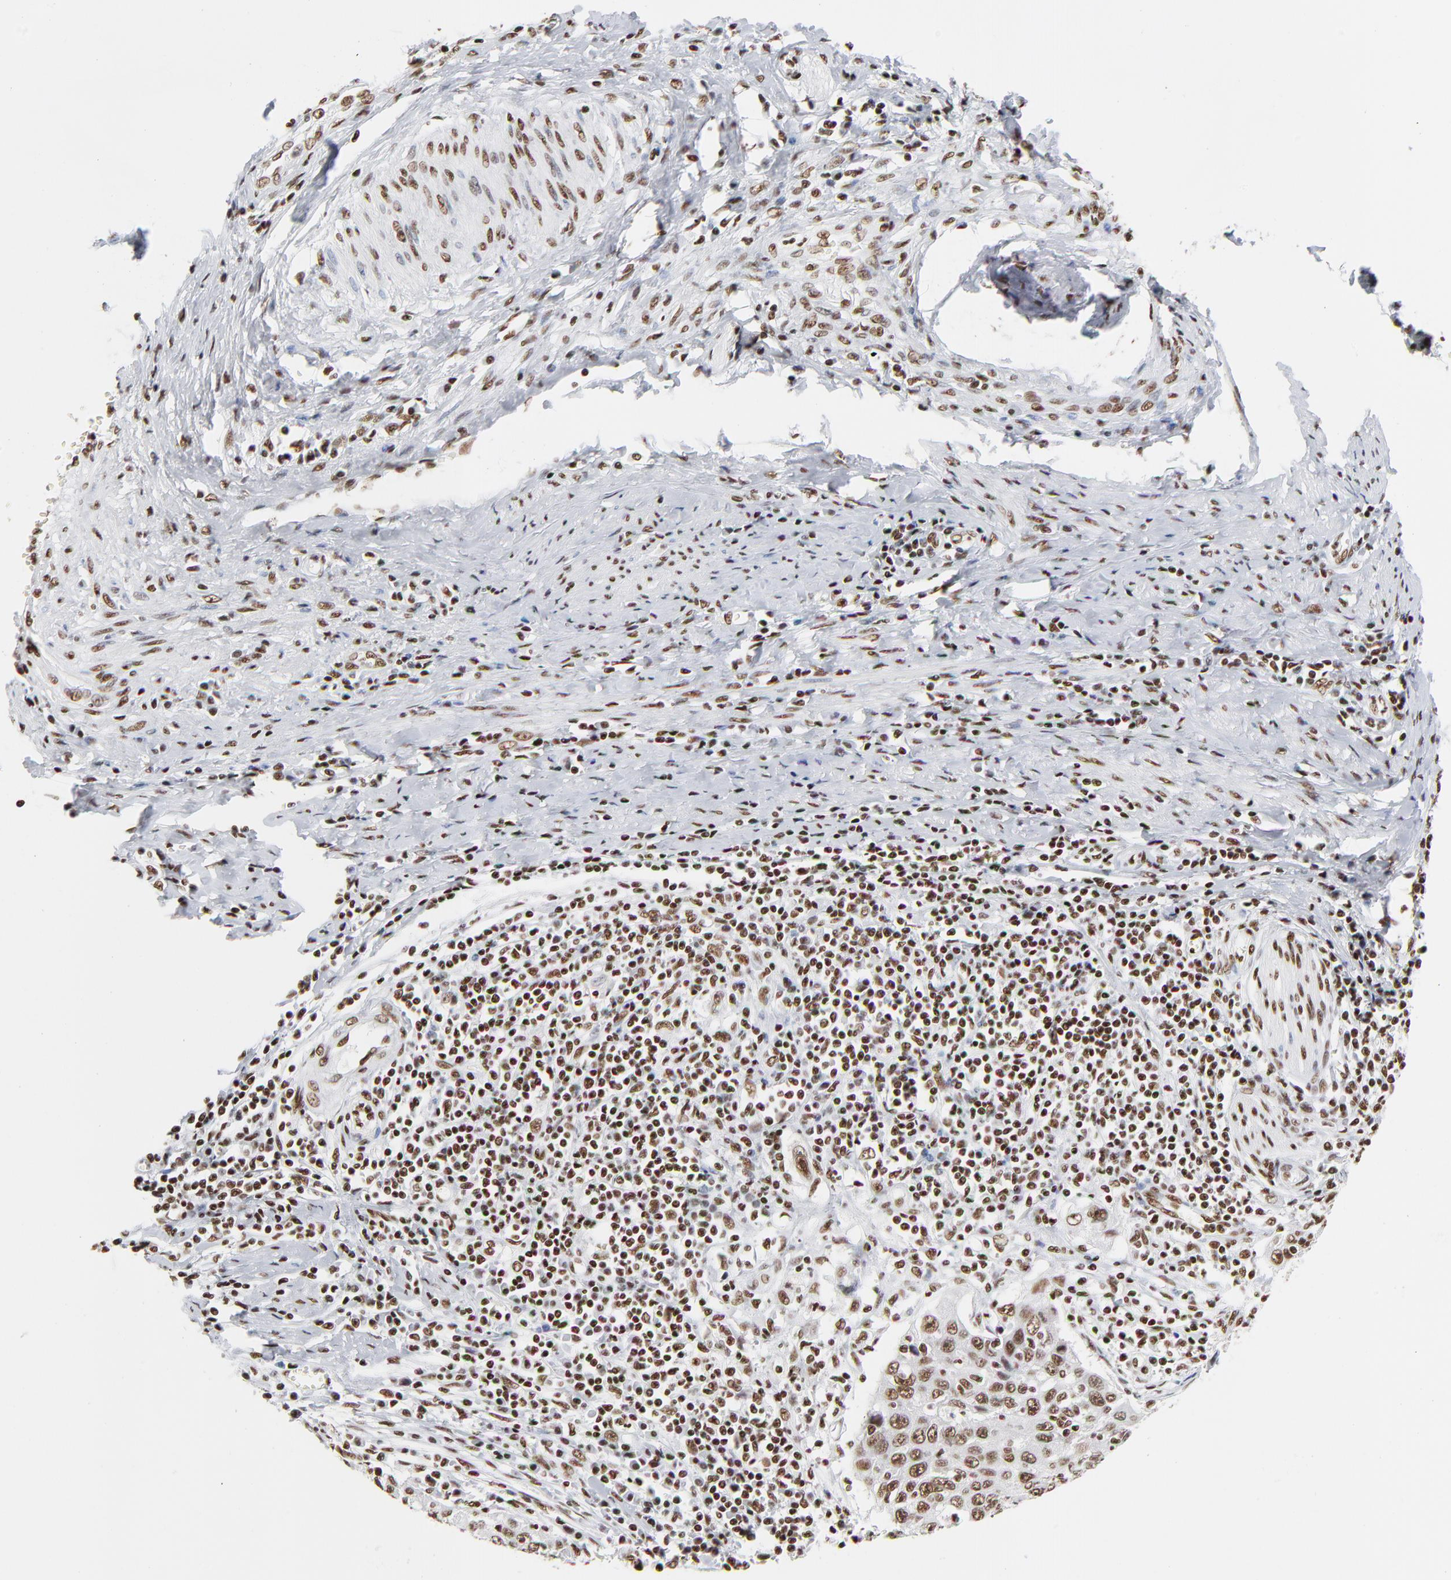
{"staining": {"intensity": "strong", "quantity": ">75%", "location": "nuclear"}, "tissue": "cervical cancer", "cell_type": "Tumor cells", "image_type": "cancer", "snomed": [{"axis": "morphology", "description": "Squamous cell carcinoma, NOS"}, {"axis": "topography", "description": "Cervix"}], "caption": "A high-resolution photomicrograph shows immunohistochemistry staining of cervical squamous cell carcinoma, which exhibits strong nuclear staining in about >75% of tumor cells.", "gene": "CREB1", "patient": {"sex": "female", "age": 53}}